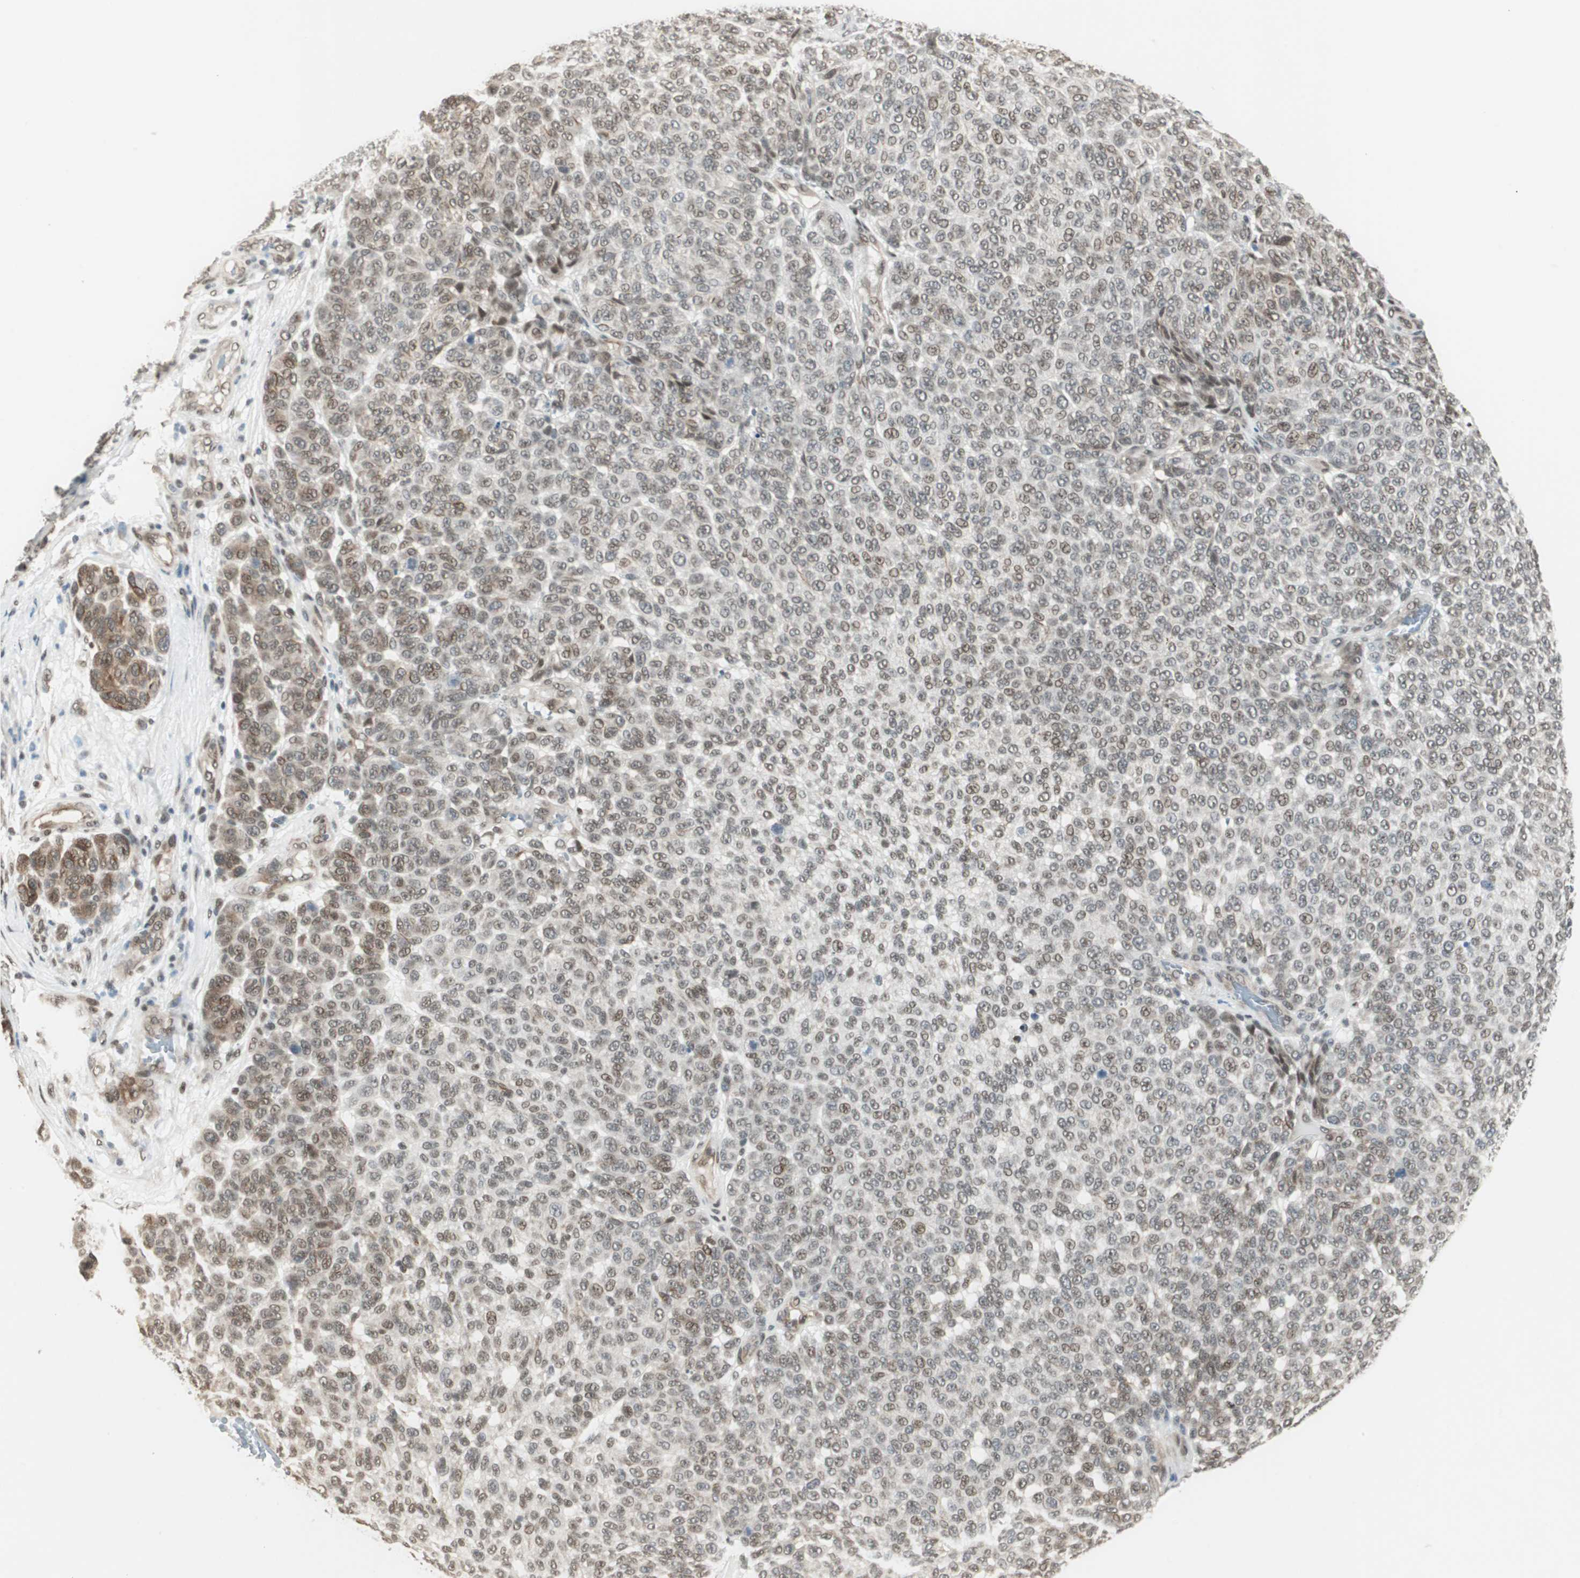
{"staining": {"intensity": "weak", "quantity": ">75%", "location": "cytoplasmic/membranous,nuclear"}, "tissue": "melanoma", "cell_type": "Tumor cells", "image_type": "cancer", "snomed": [{"axis": "morphology", "description": "Malignant melanoma, NOS"}, {"axis": "topography", "description": "Skin"}], "caption": "High-magnification brightfield microscopy of malignant melanoma stained with DAB (brown) and counterstained with hematoxylin (blue). tumor cells exhibit weak cytoplasmic/membranous and nuclear expression is present in approximately>75% of cells.", "gene": "ZBTB17", "patient": {"sex": "male", "age": 59}}